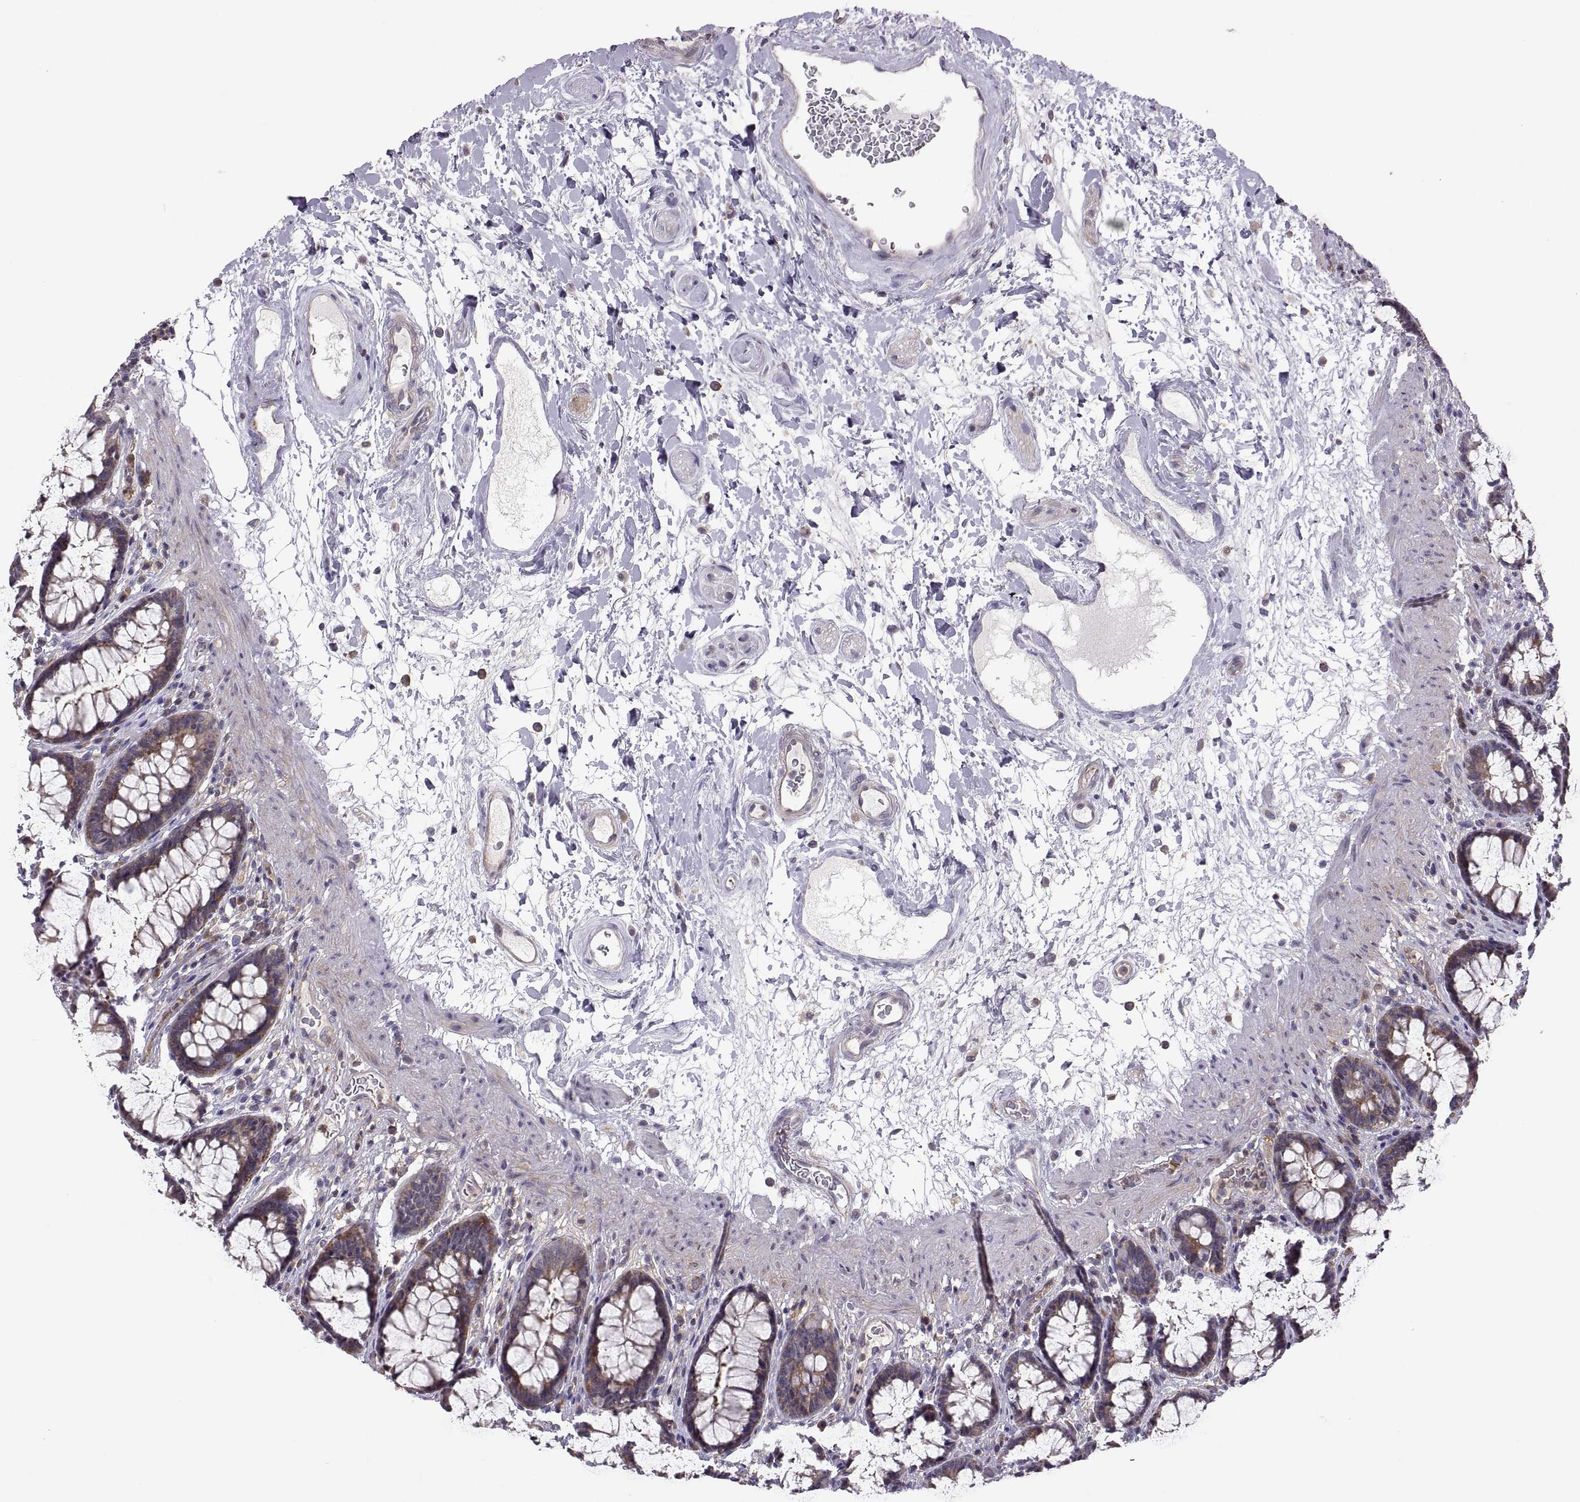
{"staining": {"intensity": "moderate", "quantity": ">75%", "location": "cytoplasmic/membranous"}, "tissue": "rectum", "cell_type": "Glandular cells", "image_type": "normal", "snomed": [{"axis": "morphology", "description": "Normal tissue, NOS"}, {"axis": "topography", "description": "Rectum"}], "caption": "High-power microscopy captured an IHC photomicrograph of benign rectum, revealing moderate cytoplasmic/membranous expression in about >75% of glandular cells. Nuclei are stained in blue.", "gene": "SPATA32", "patient": {"sex": "male", "age": 72}}